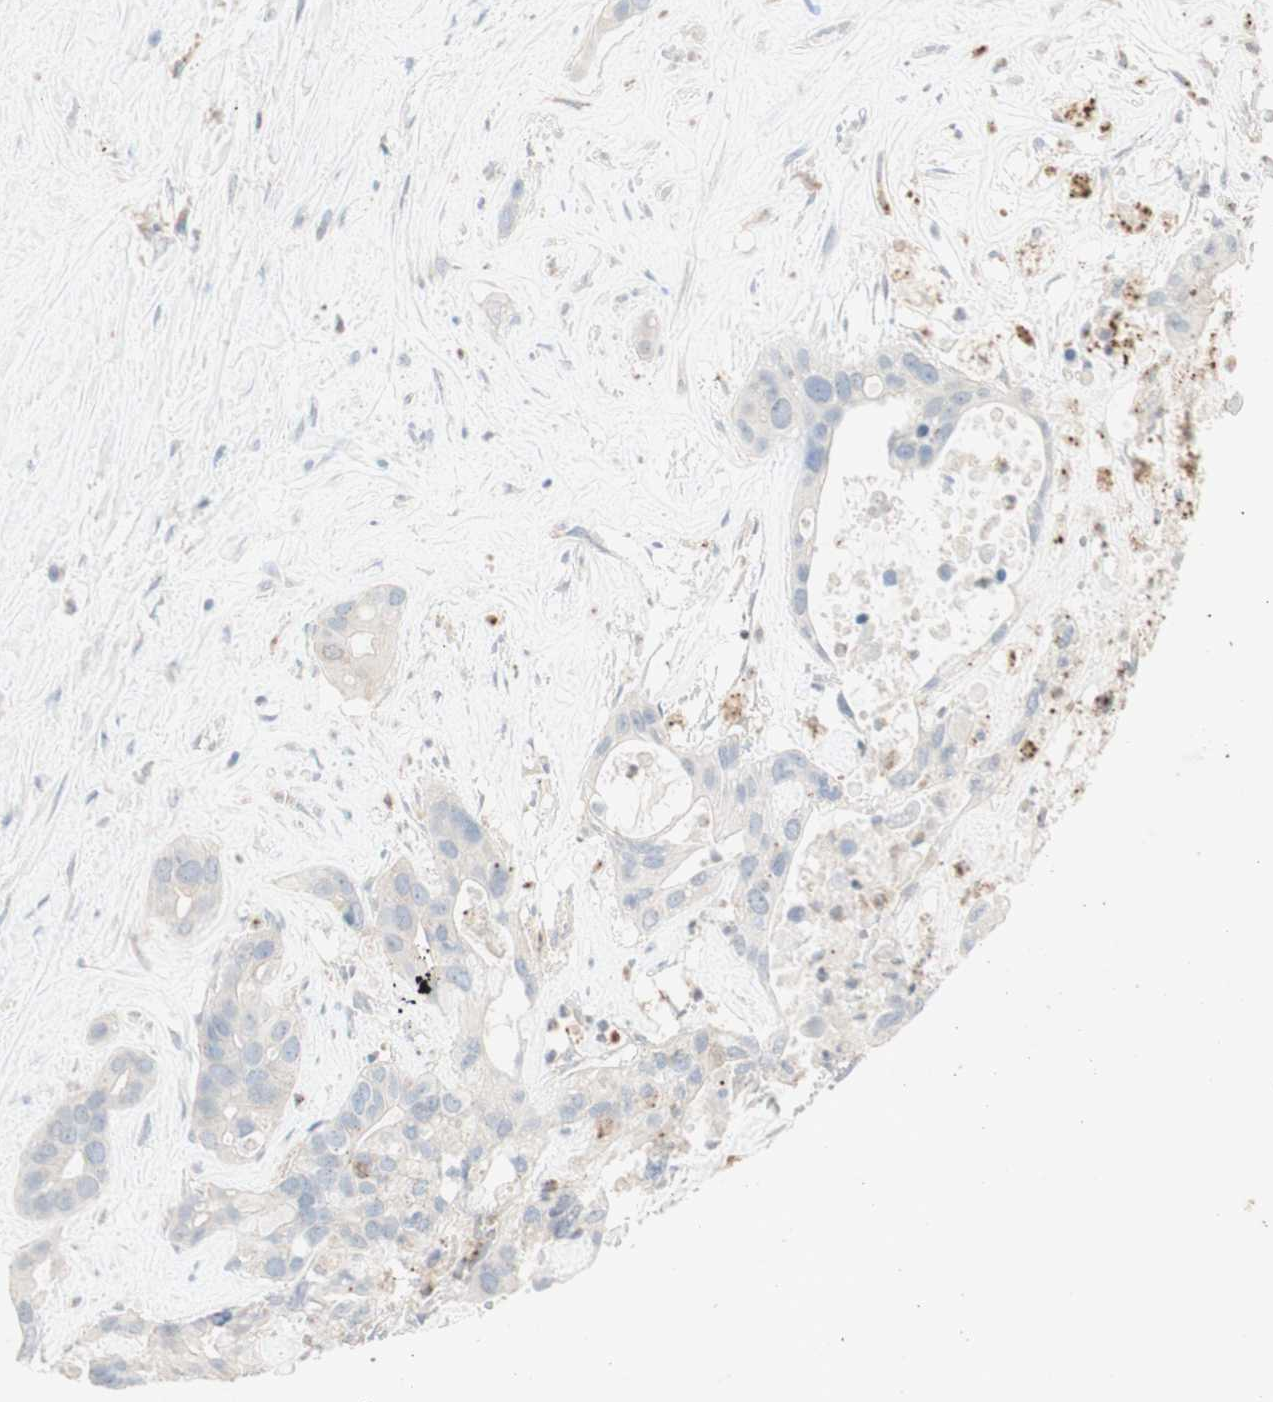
{"staining": {"intensity": "negative", "quantity": "none", "location": "none"}, "tissue": "liver cancer", "cell_type": "Tumor cells", "image_type": "cancer", "snomed": [{"axis": "morphology", "description": "Cholangiocarcinoma"}, {"axis": "topography", "description": "Liver"}], "caption": "DAB immunohistochemical staining of human liver cancer (cholangiocarcinoma) exhibits no significant expression in tumor cells.", "gene": "ATP6V1B1", "patient": {"sex": "female", "age": 65}}